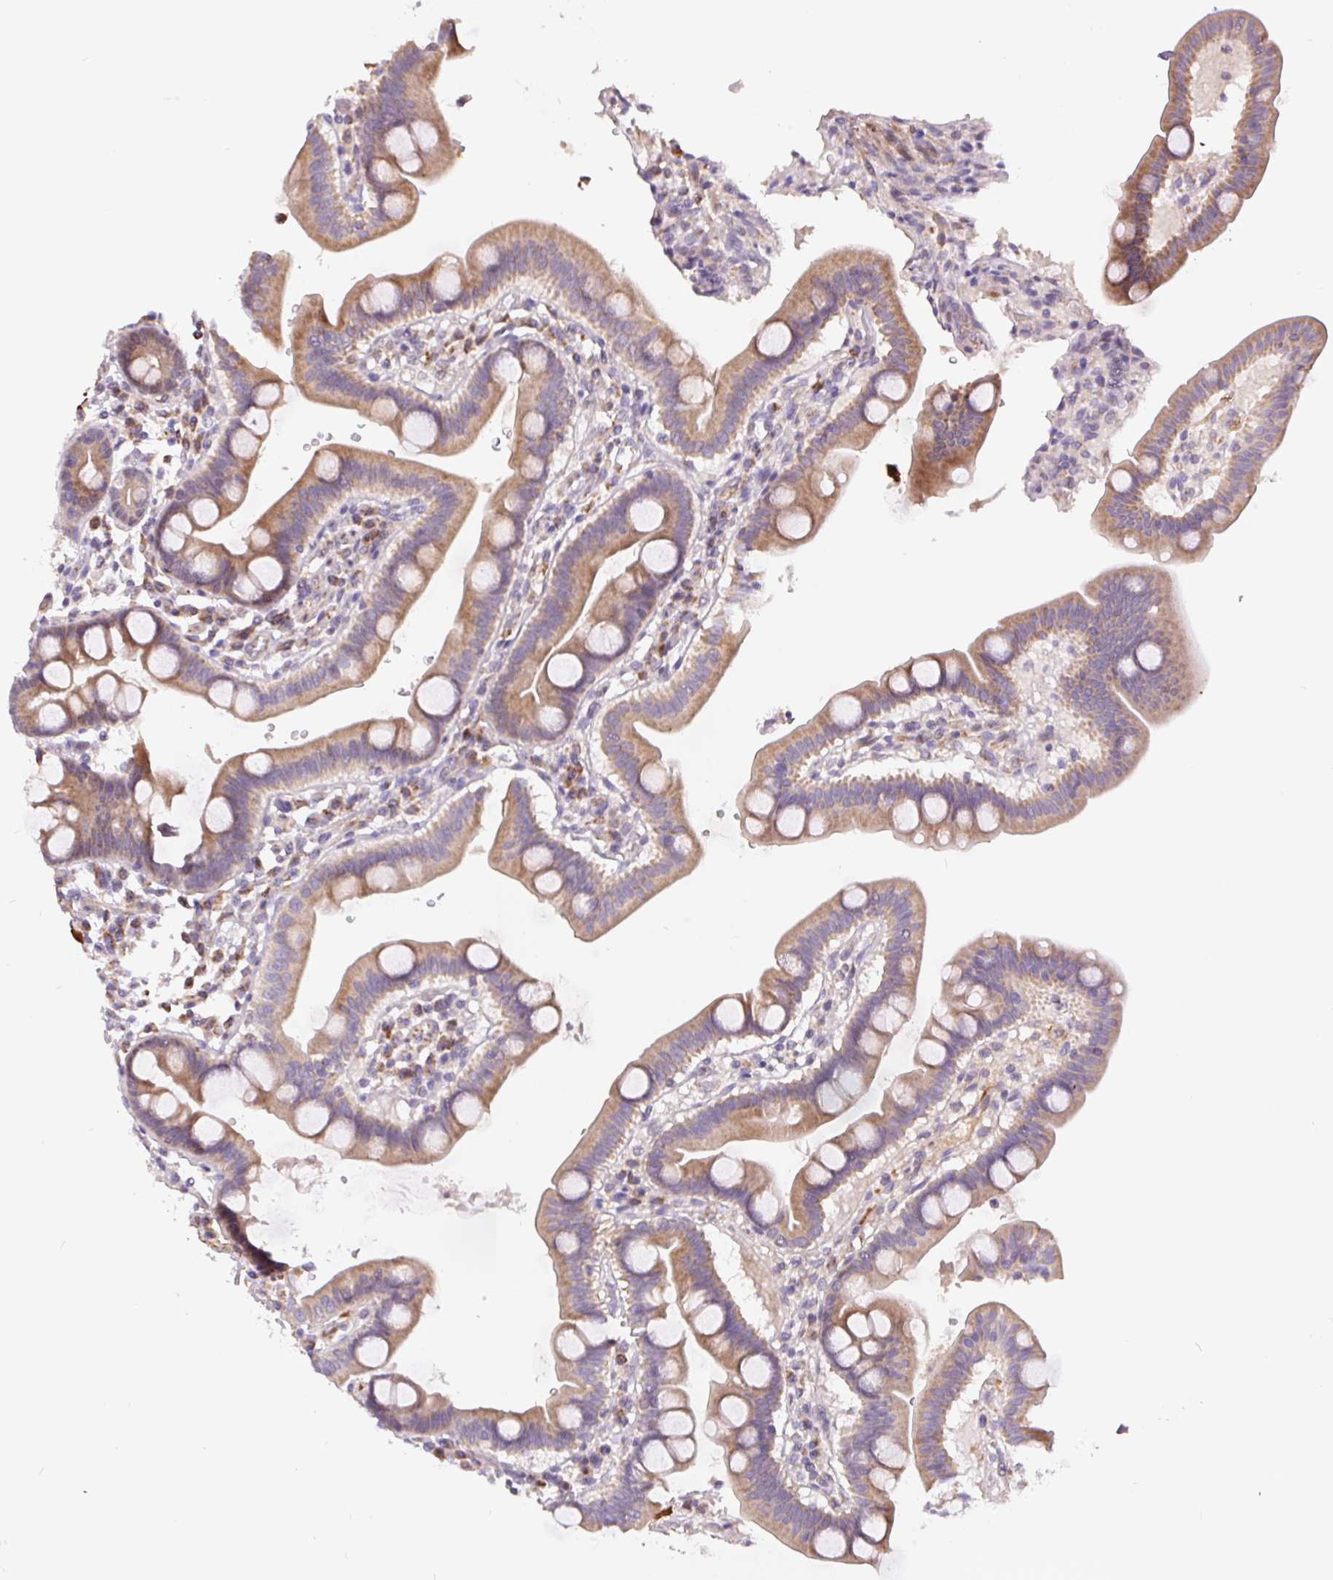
{"staining": {"intensity": "weak", "quantity": ">75%", "location": "cytoplasmic/membranous"}, "tissue": "duodenum", "cell_type": "Glandular cells", "image_type": "normal", "snomed": [{"axis": "morphology", "description": "Normal tissue, NOS"}, {"axis": "topography", "description": "Duodenum"}], "caption": "A brown stain highlights weak cytoplasmic/membranous positivity of a protein in glandular cells of normal human duodenum.", "gene": "EMC6", "patient": {"sex": "male", "age": 59}}